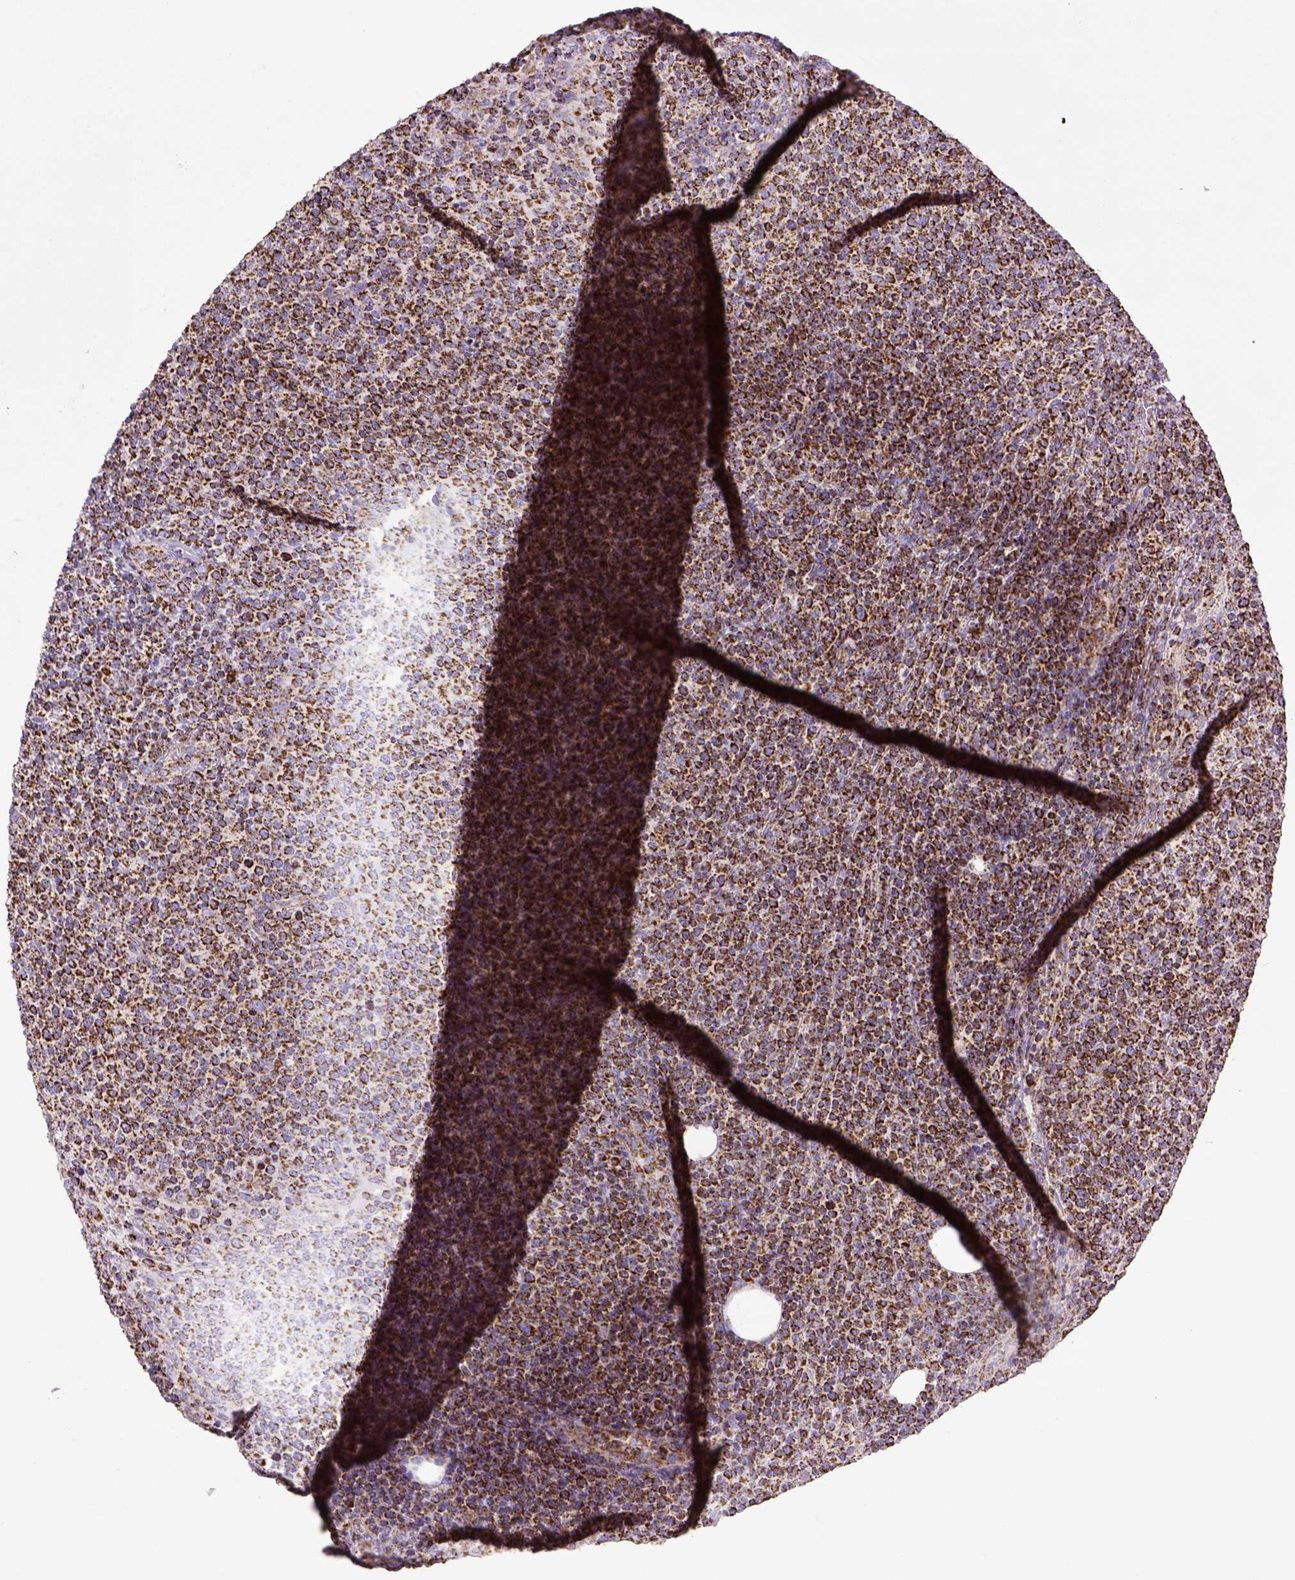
{"staining": {"intensity": "strong", "quantity": ">75%", "location": "cytoplasmic/membranous"}, "tissue": "lymphoma", "cell_type": "Tumor cells", "image_type": "cancer", "snomed": [{"axis": "morphology", "description": "Malignant lymphoma, non-Hodgkin's type, High grade"}, {"axis": "topography", "description": "Lymph node"}], "caption": "Strong cytoplasmic/membranous expression is appreciated in about >75% of tumor cells in malignant lymphoma, non-Hodgkin's type (high-grade).", "gene": "MT-CO1", "patient": {"sex": "male", "age": 61}}